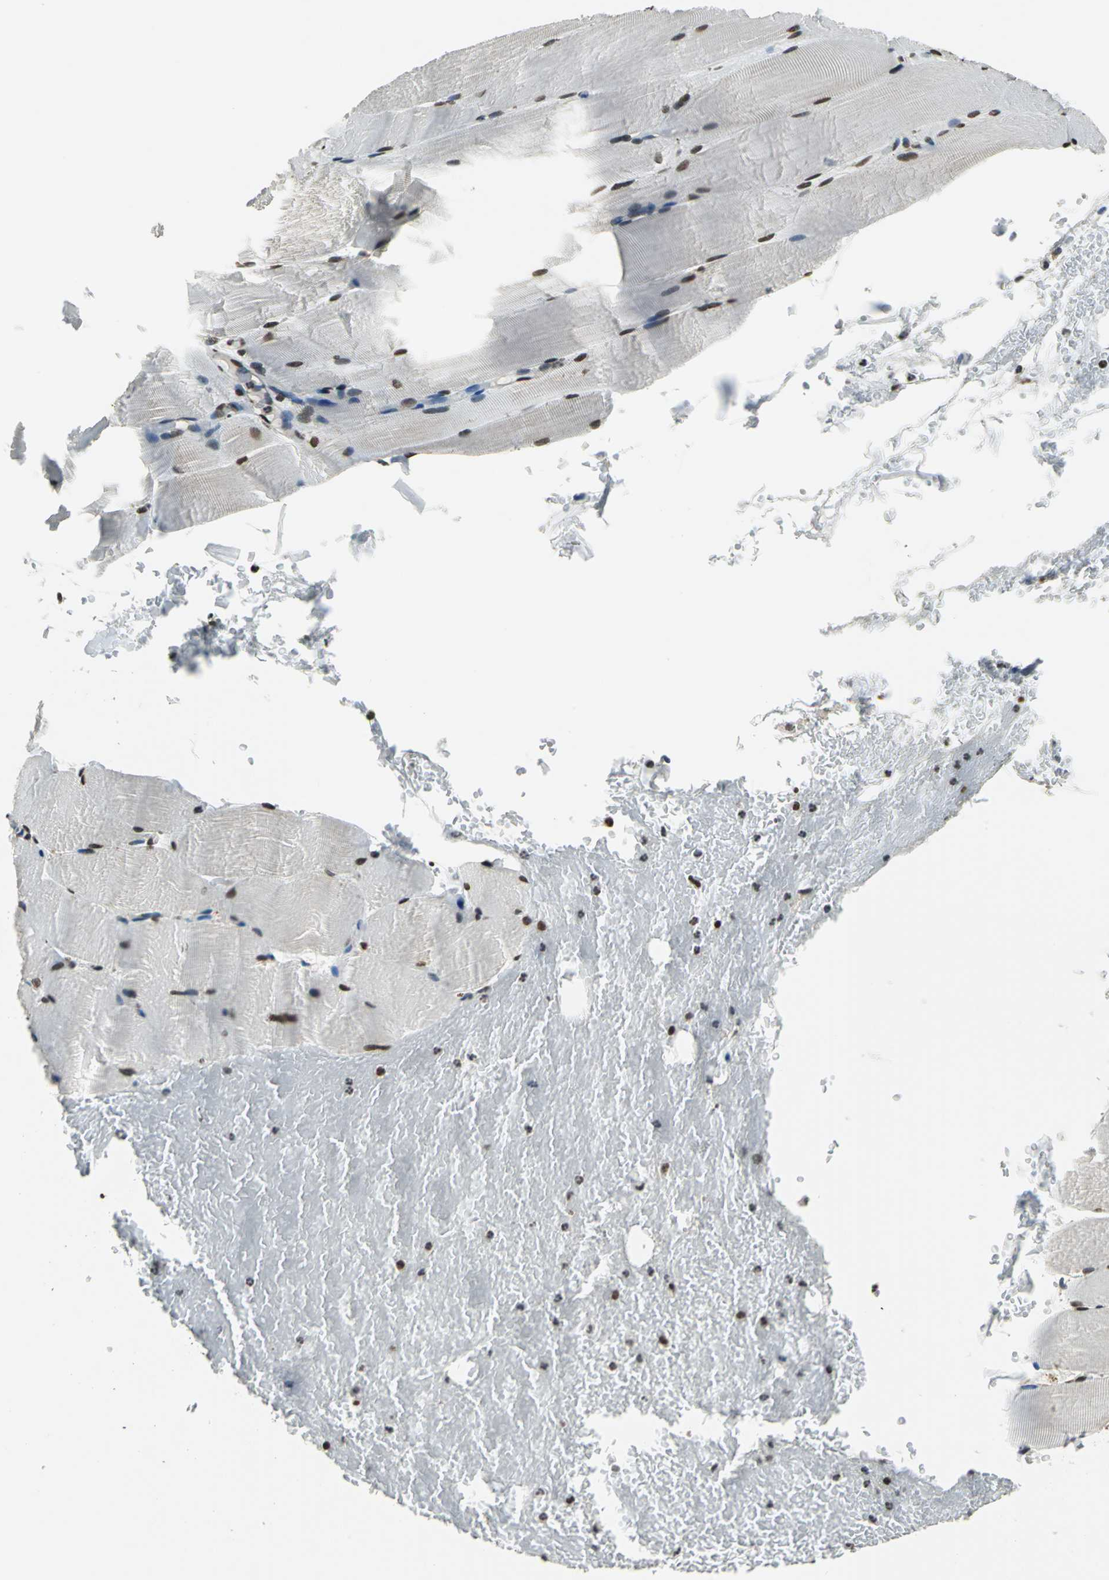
{"staining": {"intensity": "strong", "quantity": "25%-75%", "location": "nuclear"}, "tissue": "skeletal muscle", "cell_type": "Myocytes", "image_type": "normal", "snomed": [{"axis": "morphology", "description": "Normal tissue, NOS"}, {"axis": "topography", "description": "Skeletal muscle"}, {"axis": "topography", "description": "Parathyroid gland"}], "caption": "High-power microscopy captured an immunohistochemistry photomicrograph of unremarkable skeletal muscle, revealing strong nuclear staining in about 25%-75% of myocytes. The protein of interest is stained brown, and the nuclei are stained in blue (DAB IHC with brightfield microscopy, high magnification).", "gene": "RBM14", "patient": {"sex": "female", "age": 37}}